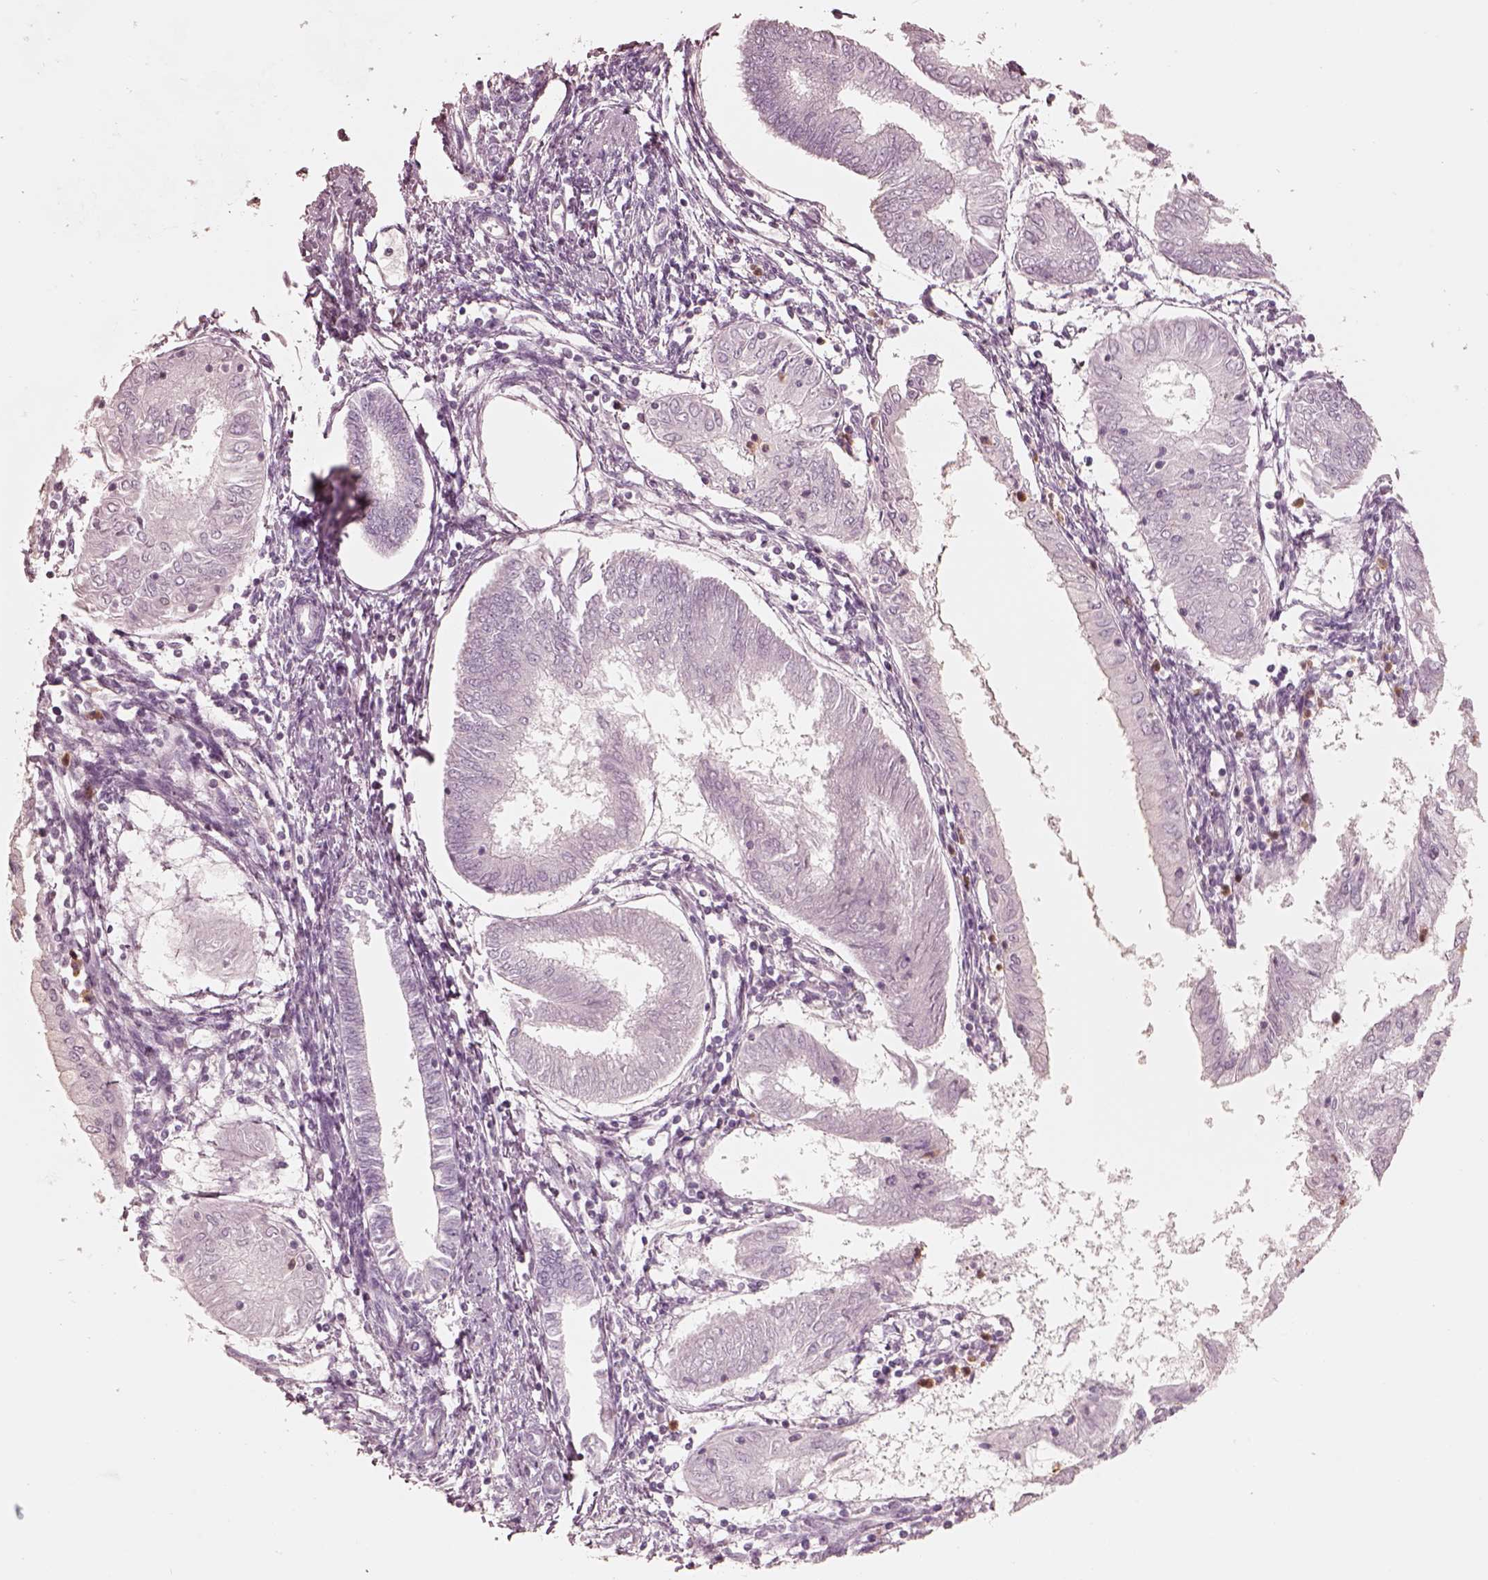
{"staining": {"intensity": "negative", "quantity": "none", "location": "none"}, "tissue": "endometrial cancer", "cell_type": "Tumor cells", "image_type": "cancer", "snomed": [{"axis": "morphology", "description": "Adenocarcinoma, NOS"}, {"axis": "topography", "description": "Endometrium"}], "caption": "Immunohistochemical staining of human endometrial cancer (adenocarcinoma) demonstrates no significant staining in tumor cells. (Immunohistochemistry, brightfield microscopy, high magnification).", "gene": "GPRIN1", "patient": {"sex": "female", "age": 68}}